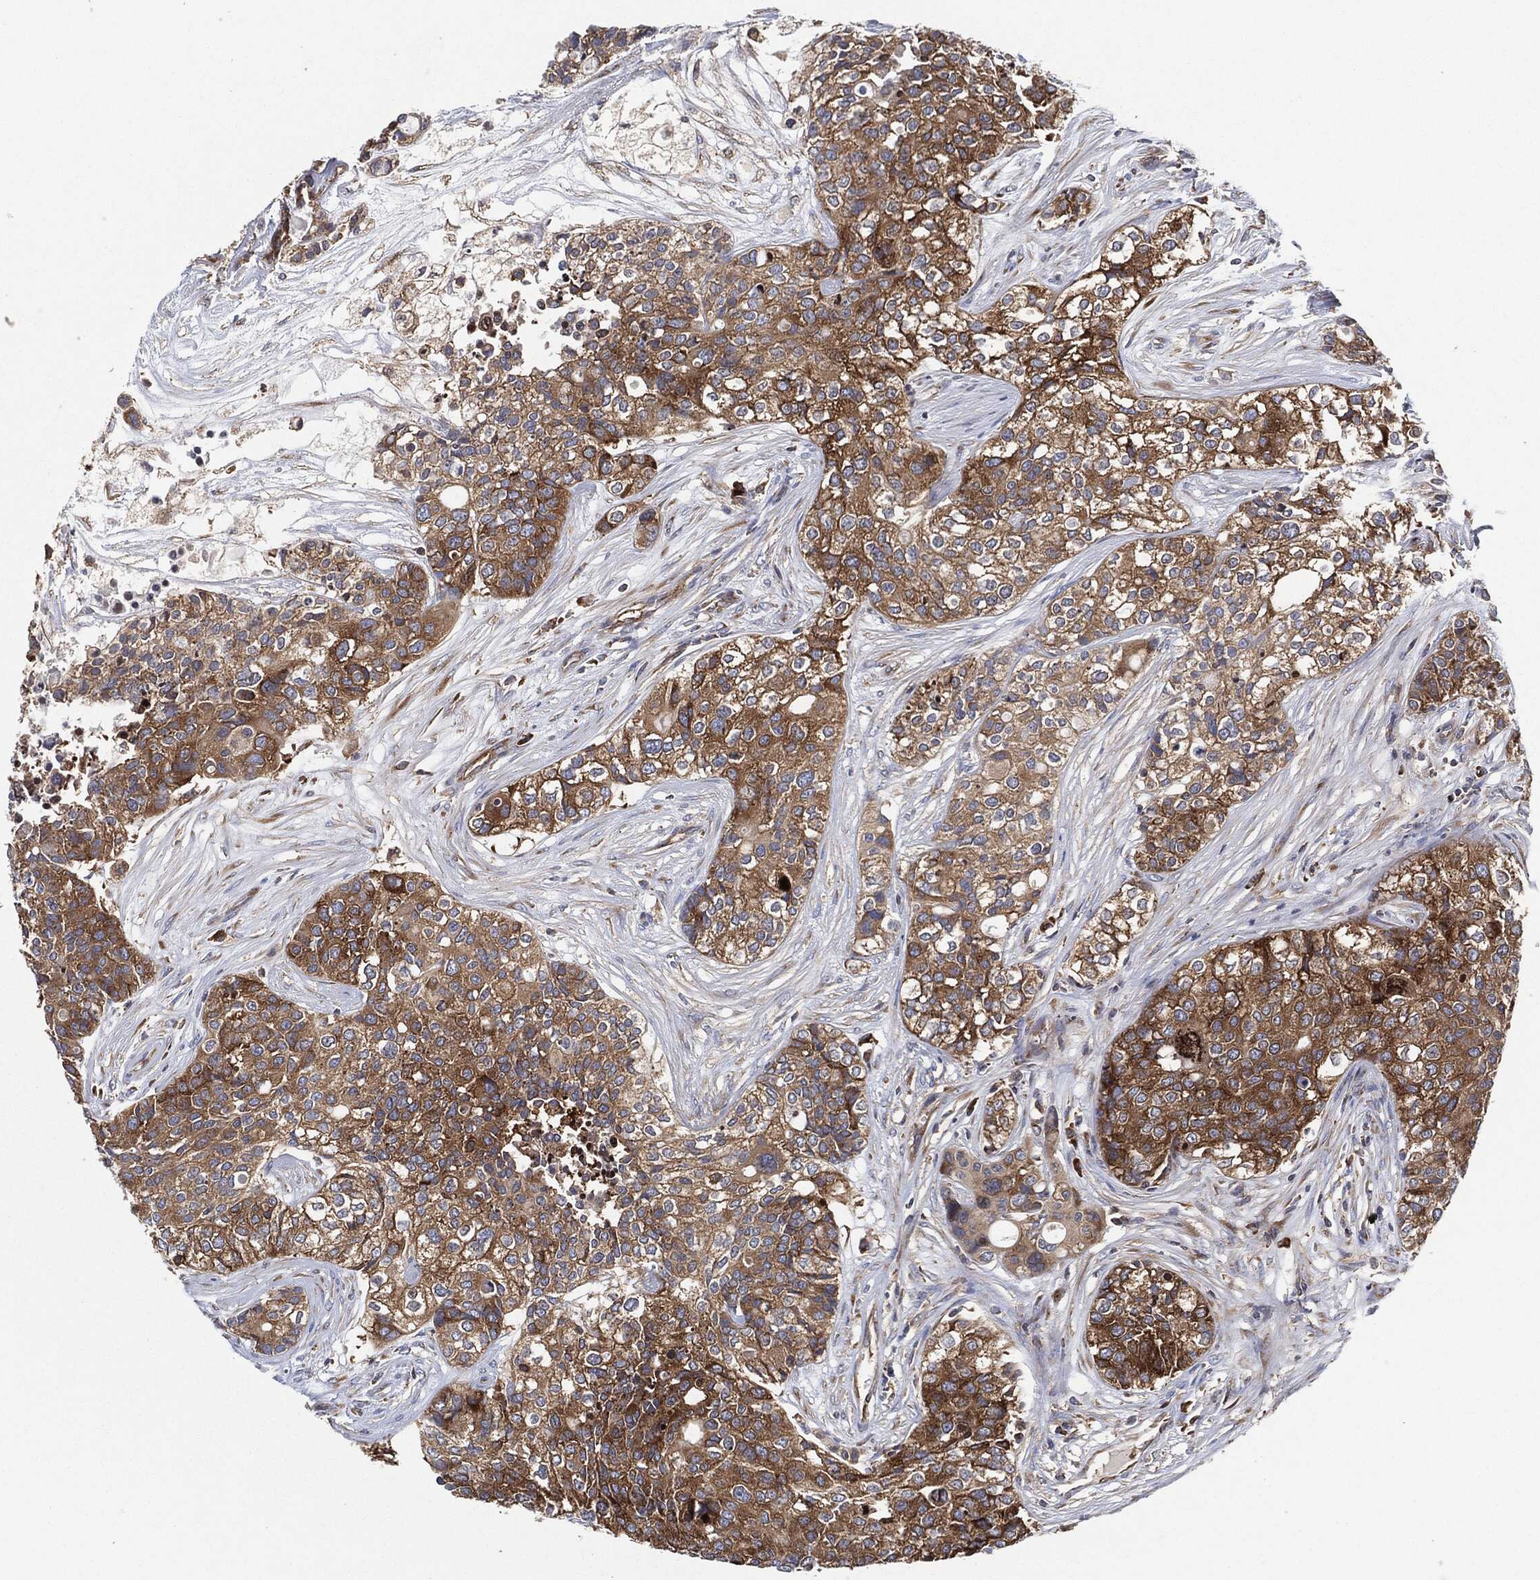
{"staining": {"intensity": "moderate", "quantity": ">75%", "location": "cytoplasmic/membranous"}, "tissue": "carcinoid", "cell_type": "Tumor cells", "image_type": "cancer", "snomed": [{"axis": "morphology", "description": "Carcinoid, malignant, NOS"}, {"axis": "topography", "description": "Colon"}], "caption": "Moderate cytoplasmic/membranous expression for a protein is present in approximately >75% of tumor cells of malignant carcinoid using immunohistochemistry (IHC).", "gene": "EIF2S2", "patient": {"sex": "male", "age": 81}}